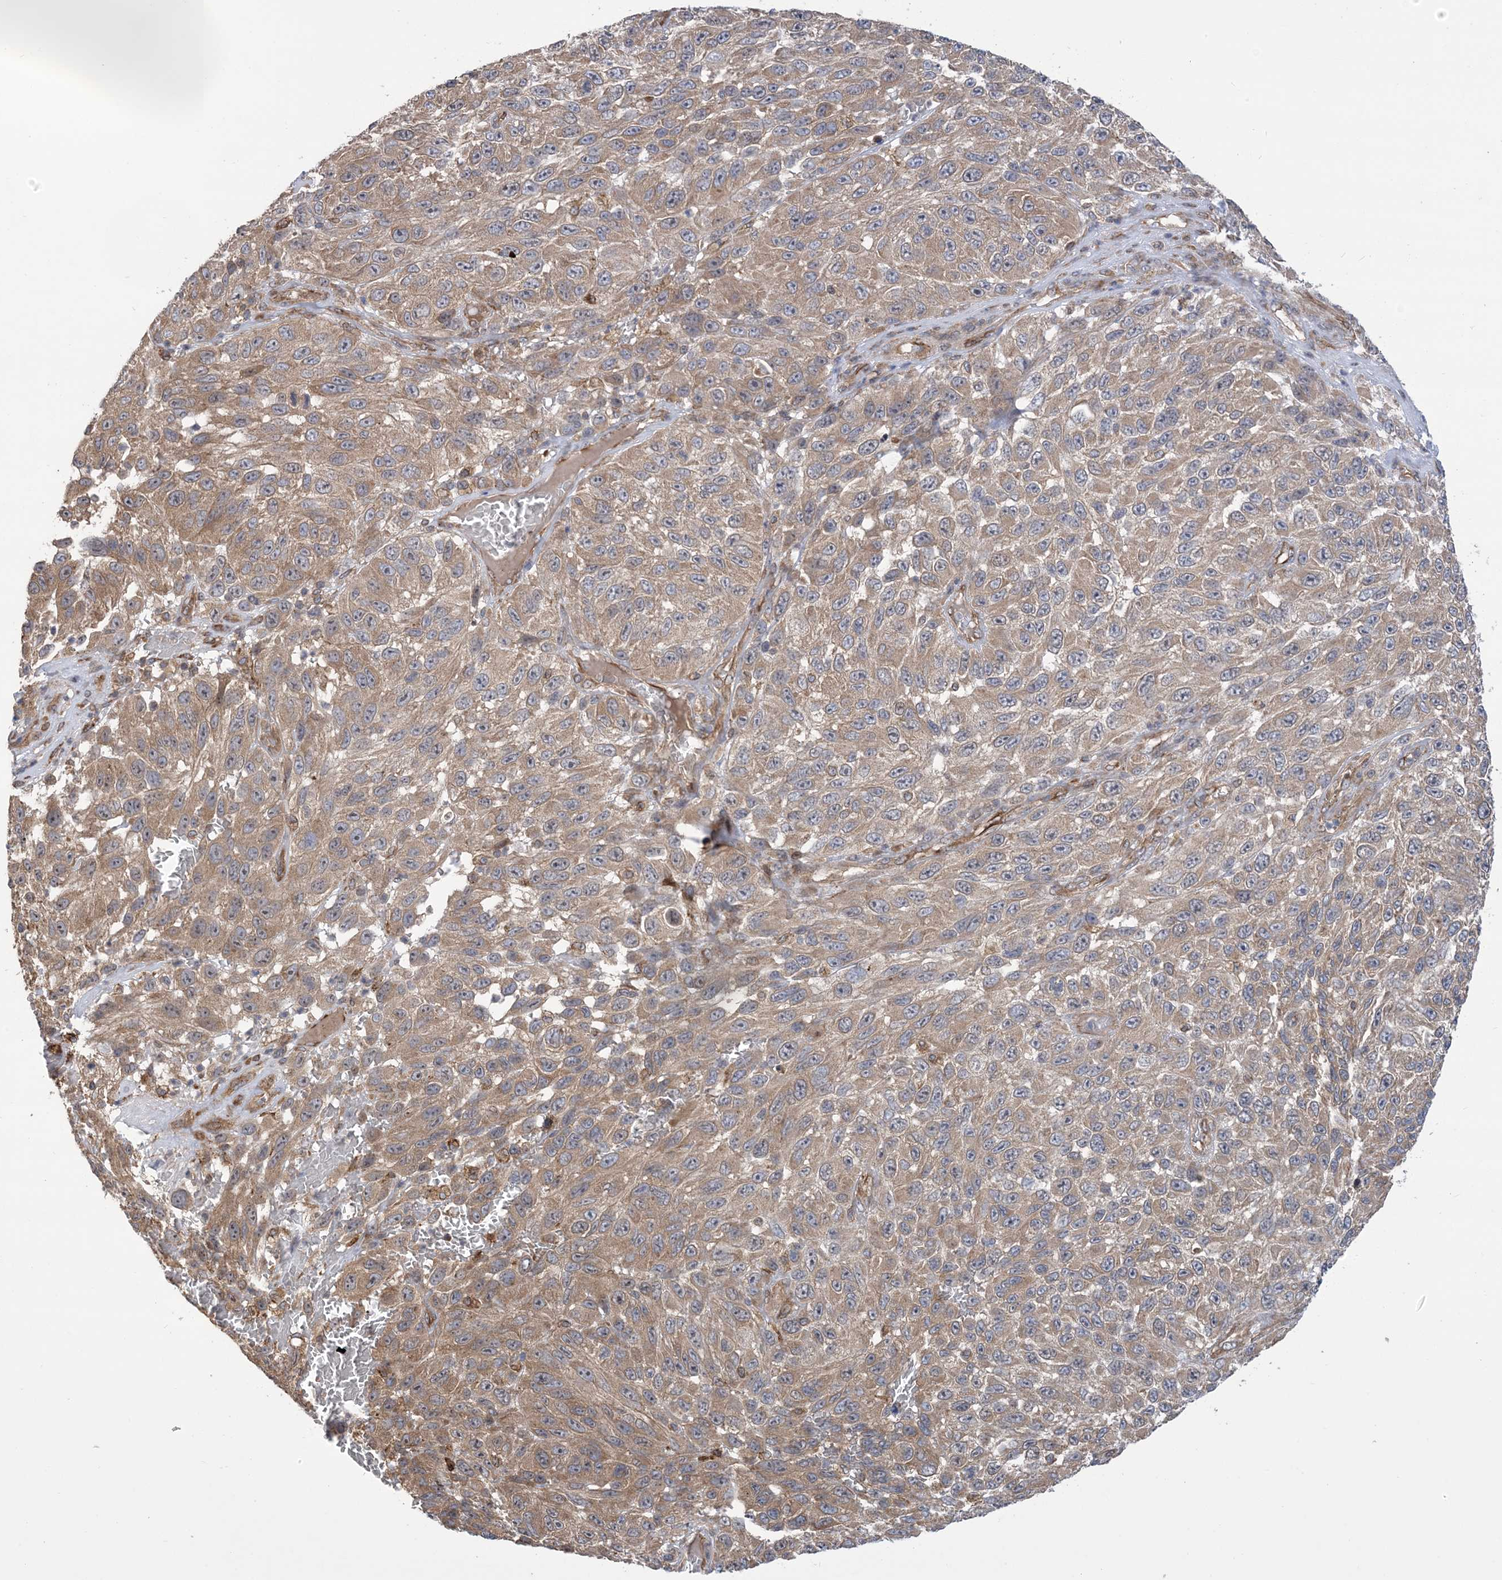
{"staining": {"intensity": "moderate", "quantity": ">75%", "location": "cytoplasmic/membranous"}, "tissue": "melanoma", "cell_type": "Tumor cells", "image_type": "cancer", "snomed": [{"axis": "morphology", "description": "Malignant melanoma, NOS"}, {"axis": "topography", "description": "Skin"}], "caption": "Melanoma stained with DAB immunohistochemistry (IHC) demonstrates medium levels of moderate cytoplasmic/membranous positivity in about >75% of tumor cells.", "gene": "CLEC16A", "patient": {"sex": "female", "age": 96}}